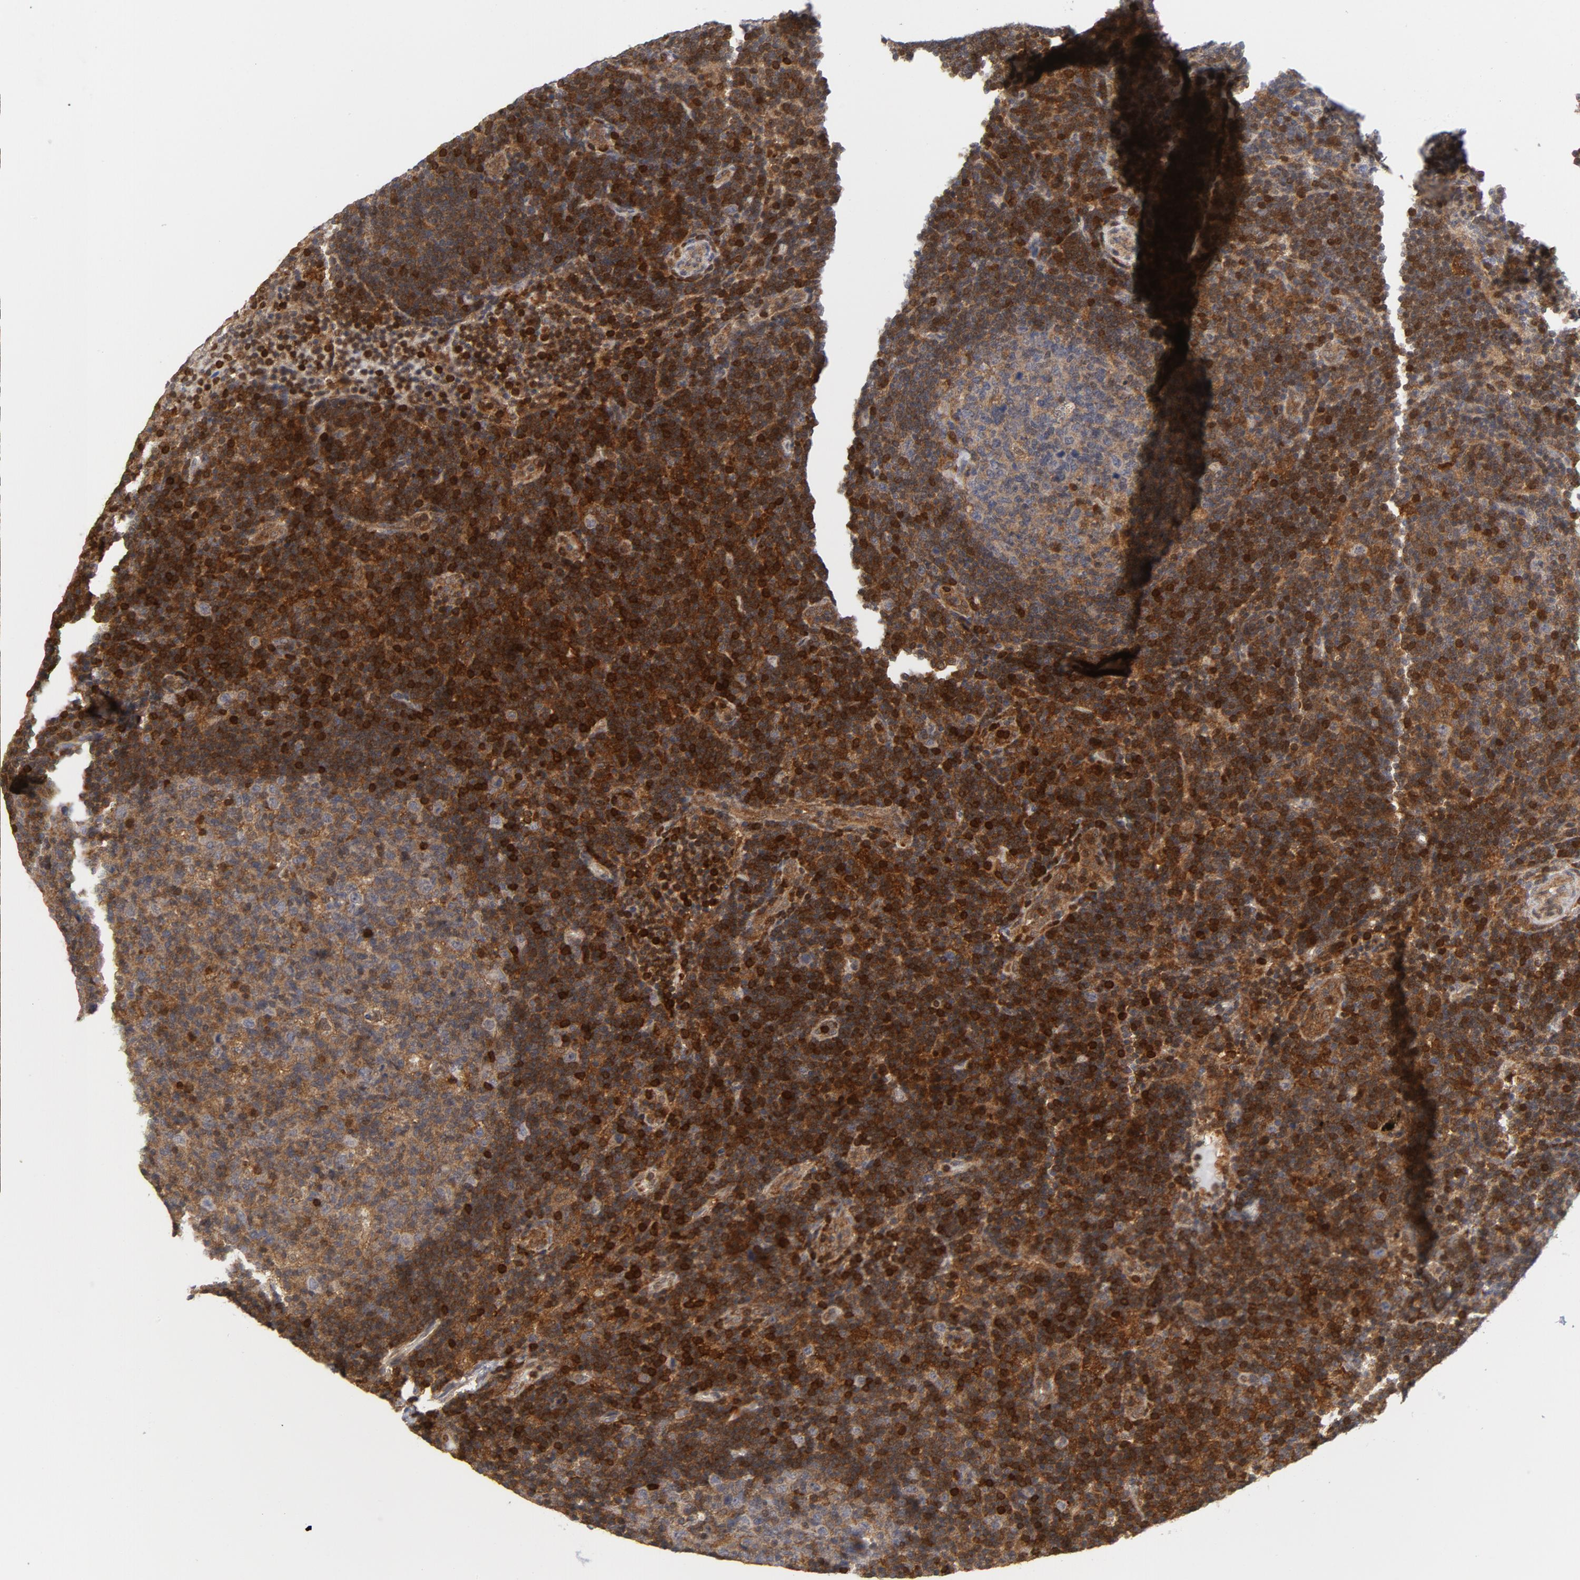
{"staining": {"intensity": "moderate", "quantity": ">75%", "location": "cytoplasmic/membranous"}, "tissue": "lymph node", "cell_type": "Germinal center cells", "image_type": "normal", "snomed": [{"axis": "morphology", "description": "Normal tissue, NOS"}, {"axis": "morphology", "description": "Squamous cell carcinoma, metastatic, NOS"}, {"axis": "topography", "description": "Lymph node"}], "caption": "A brown stain shows moderate cytoplasmic/membranous positivity of a protein in germinal center cells of unremarkable human lymph node.", "gene": "TRADD", "patient": {"sex": "female", "age": 53}}